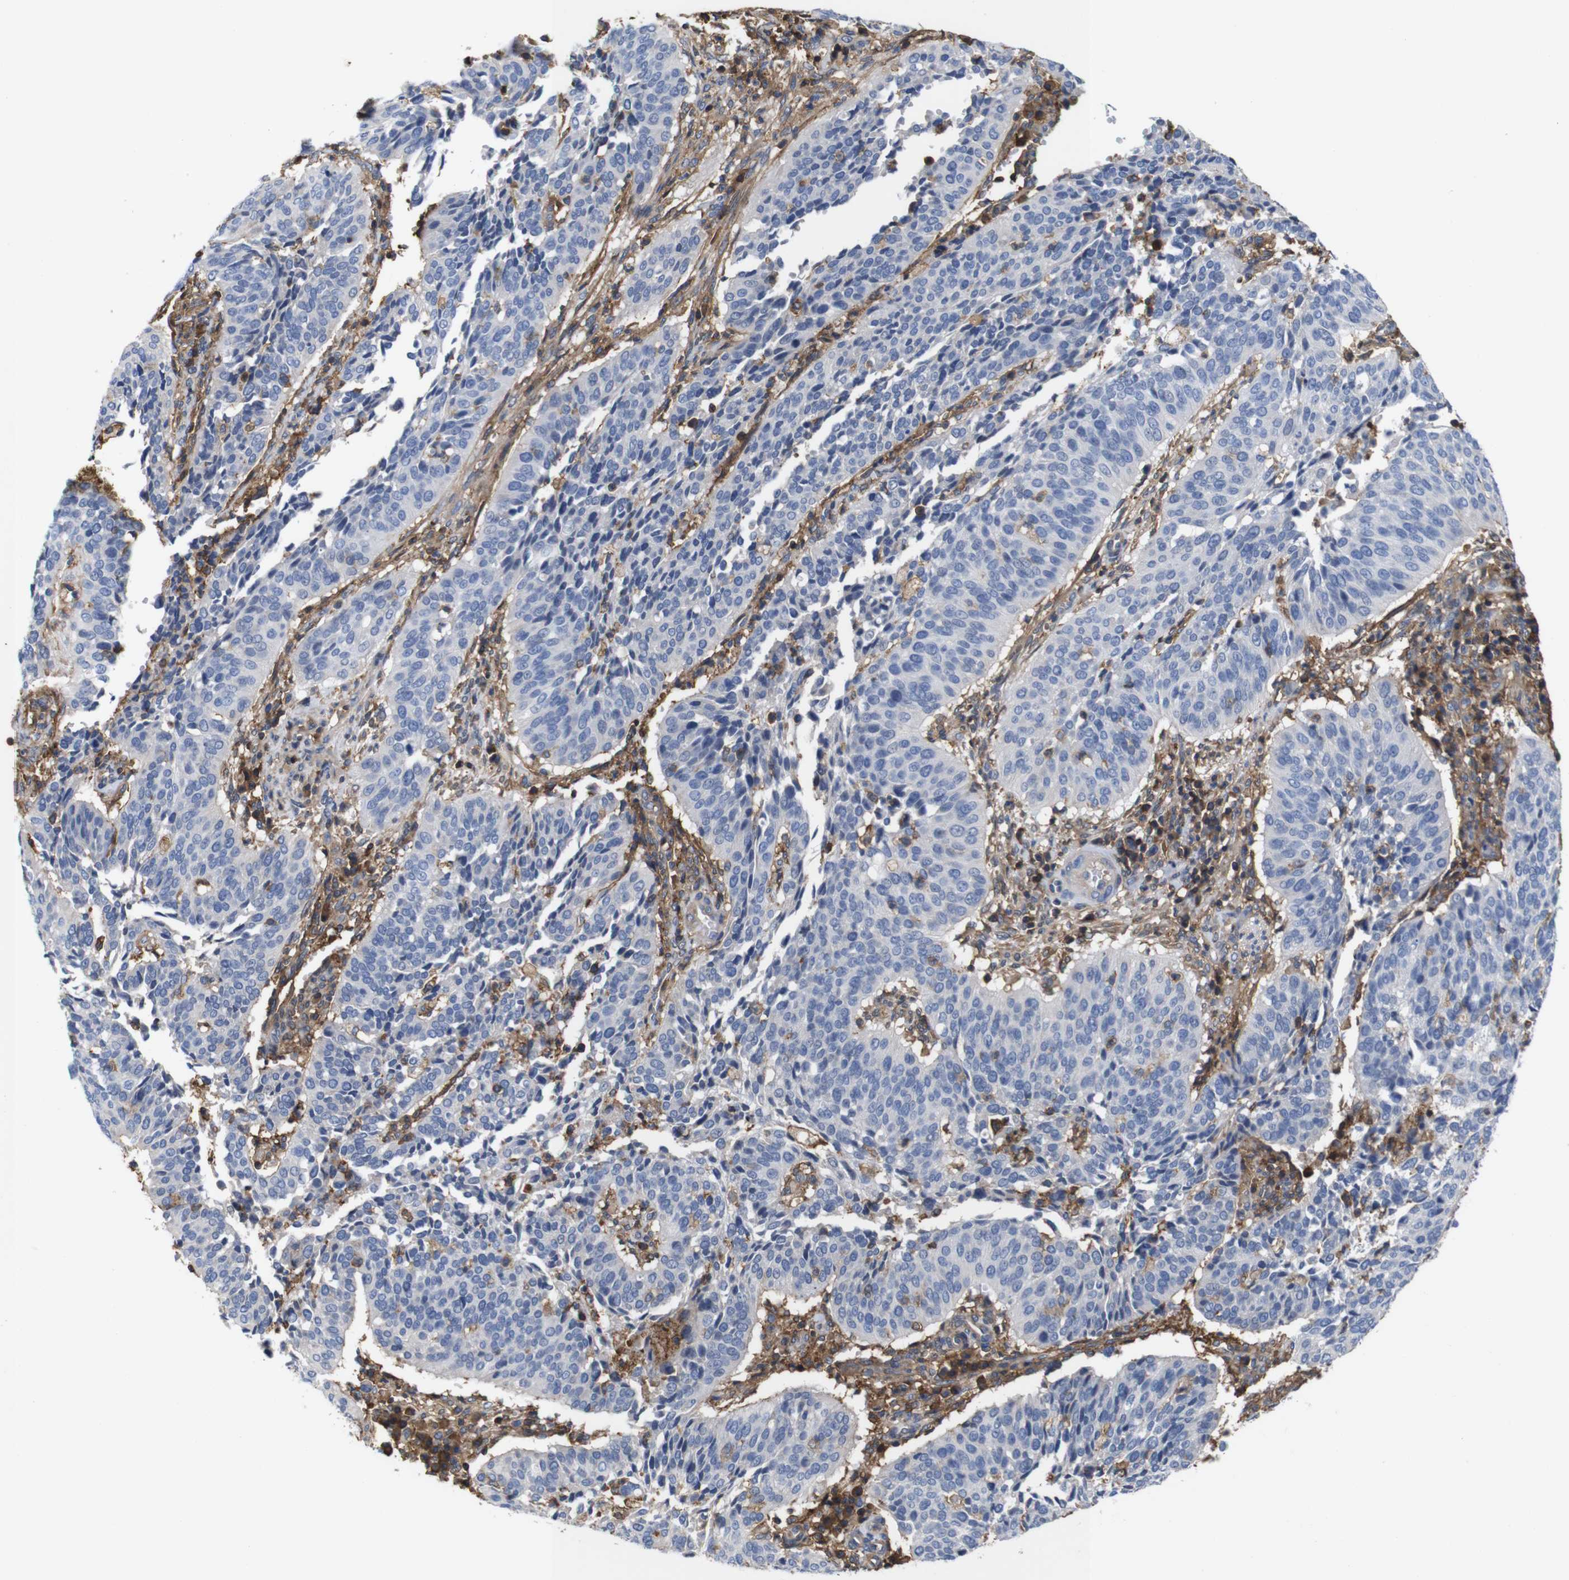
{"staining": {"intensity": "negative", "quantity": "none", "location": "none"}, "tissue": "cervical cancer", "cell_type": "Tumor cells", "image_type": "cancer", "snomed": [{"axis": "morphology", "description": "Normal tissue, NOS"}, {"axis": "morphology", "description": "Squamous cell carcinoma, NOS"}, {"axis": "topography", "description": "Cervix"}], "caption": "Tumor cells are negative for protein expression in human squamous cell carcinoma (cervical).", "gene": "PI4KA", "patient": {"sex": "female", "age": 39}}